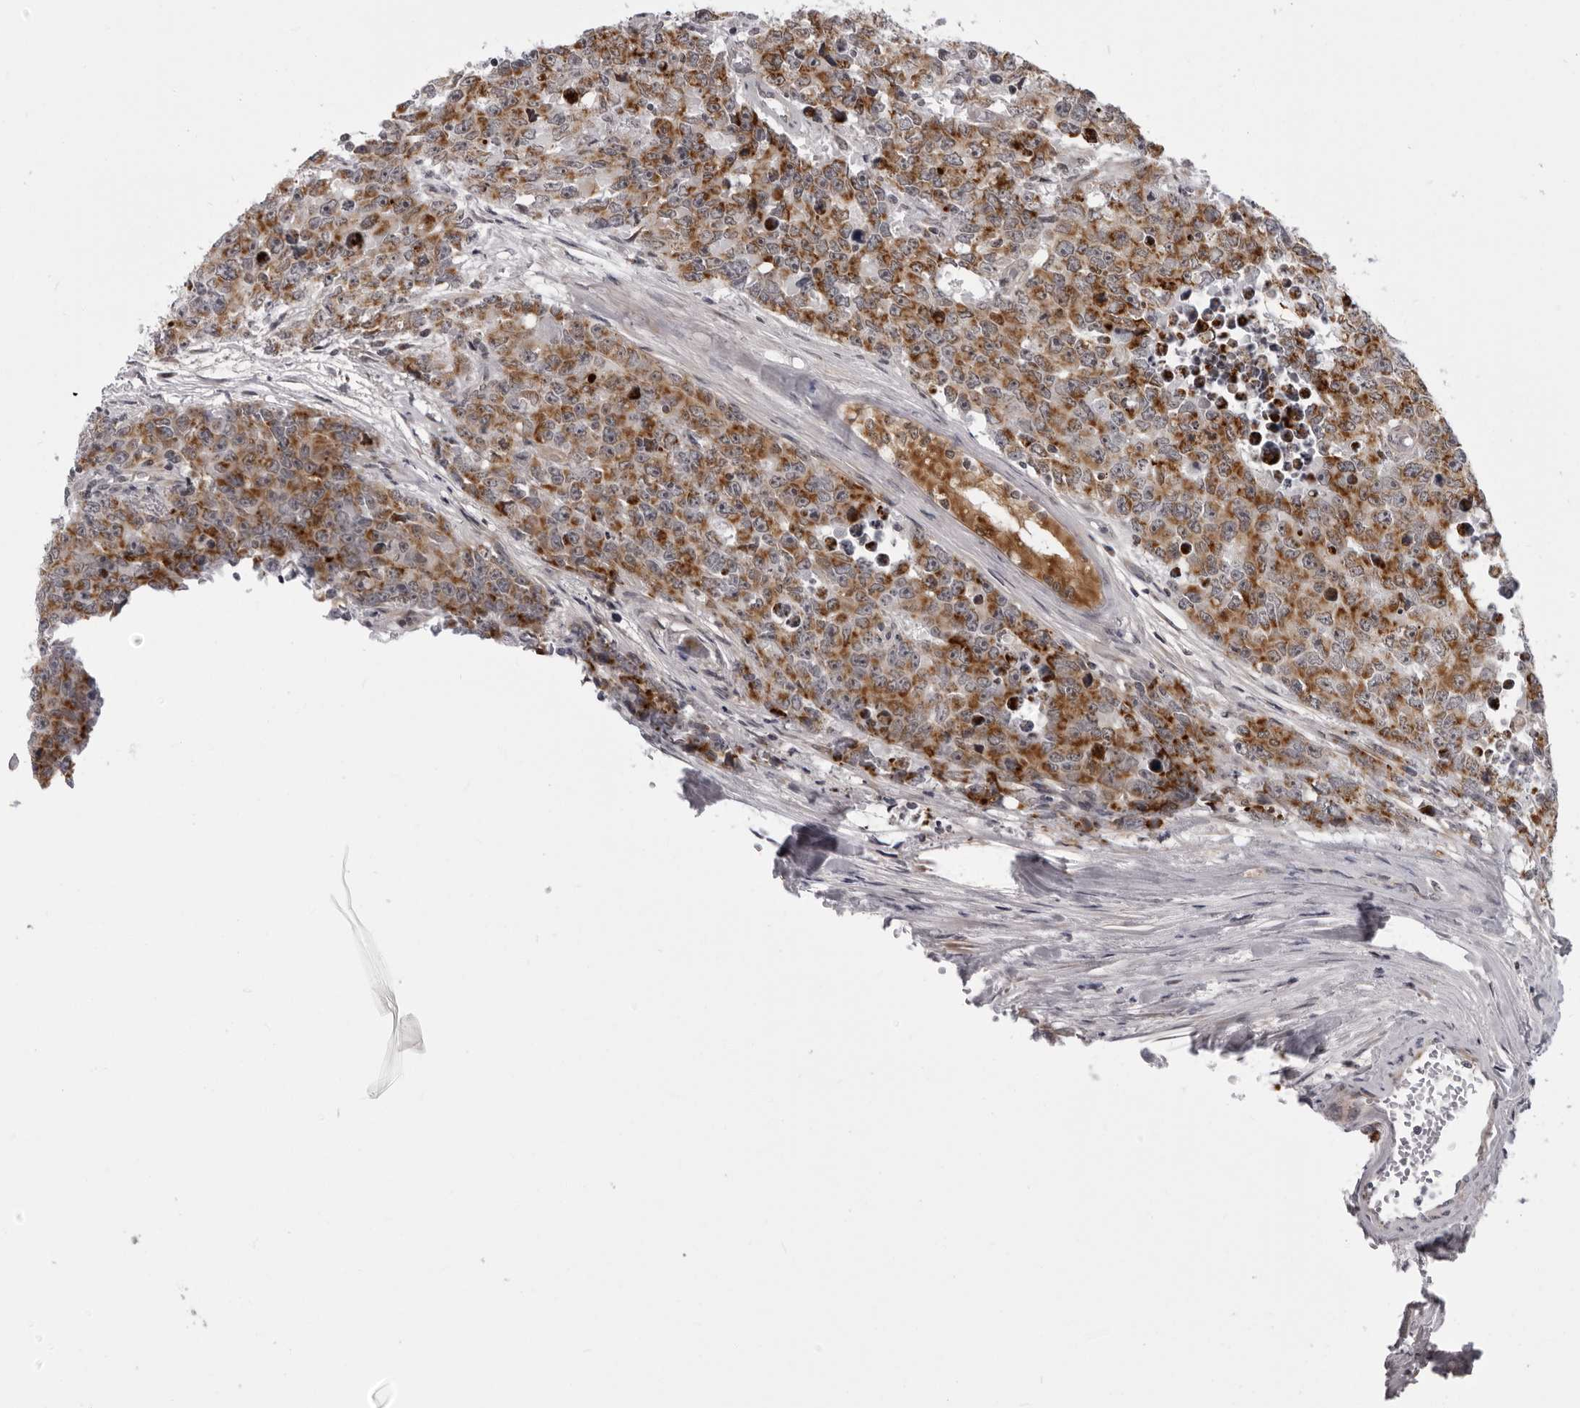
{"staining": {"intensity": "moderate", "quantity": ">75%", "location": "cytoplasmic/membranous"}, "tissue": "testis cancer", "cell_type": "Tumor cells", "image_type": "cancer", "snomed": [{"axis": "morphology", "description": "Carcinoma, Embryonal, NOS"}, {"axis": "topography", "description": "Testis"}], "caption": "Immunohistochemistry staining of testis cancer (embryonal carcinoma), which displays medium levels of moderate cytoplasmic/membranous positivity in approximately >75% of tumor cells indicating moderate cytoplasmic/membranous protein staining. The staining was performed using DAB (brown) for protein detection and nuclei were counterstained in hematoxylin (blue).", "gene": "RTCA", "patient": {"sex": "male", "age": 28}}